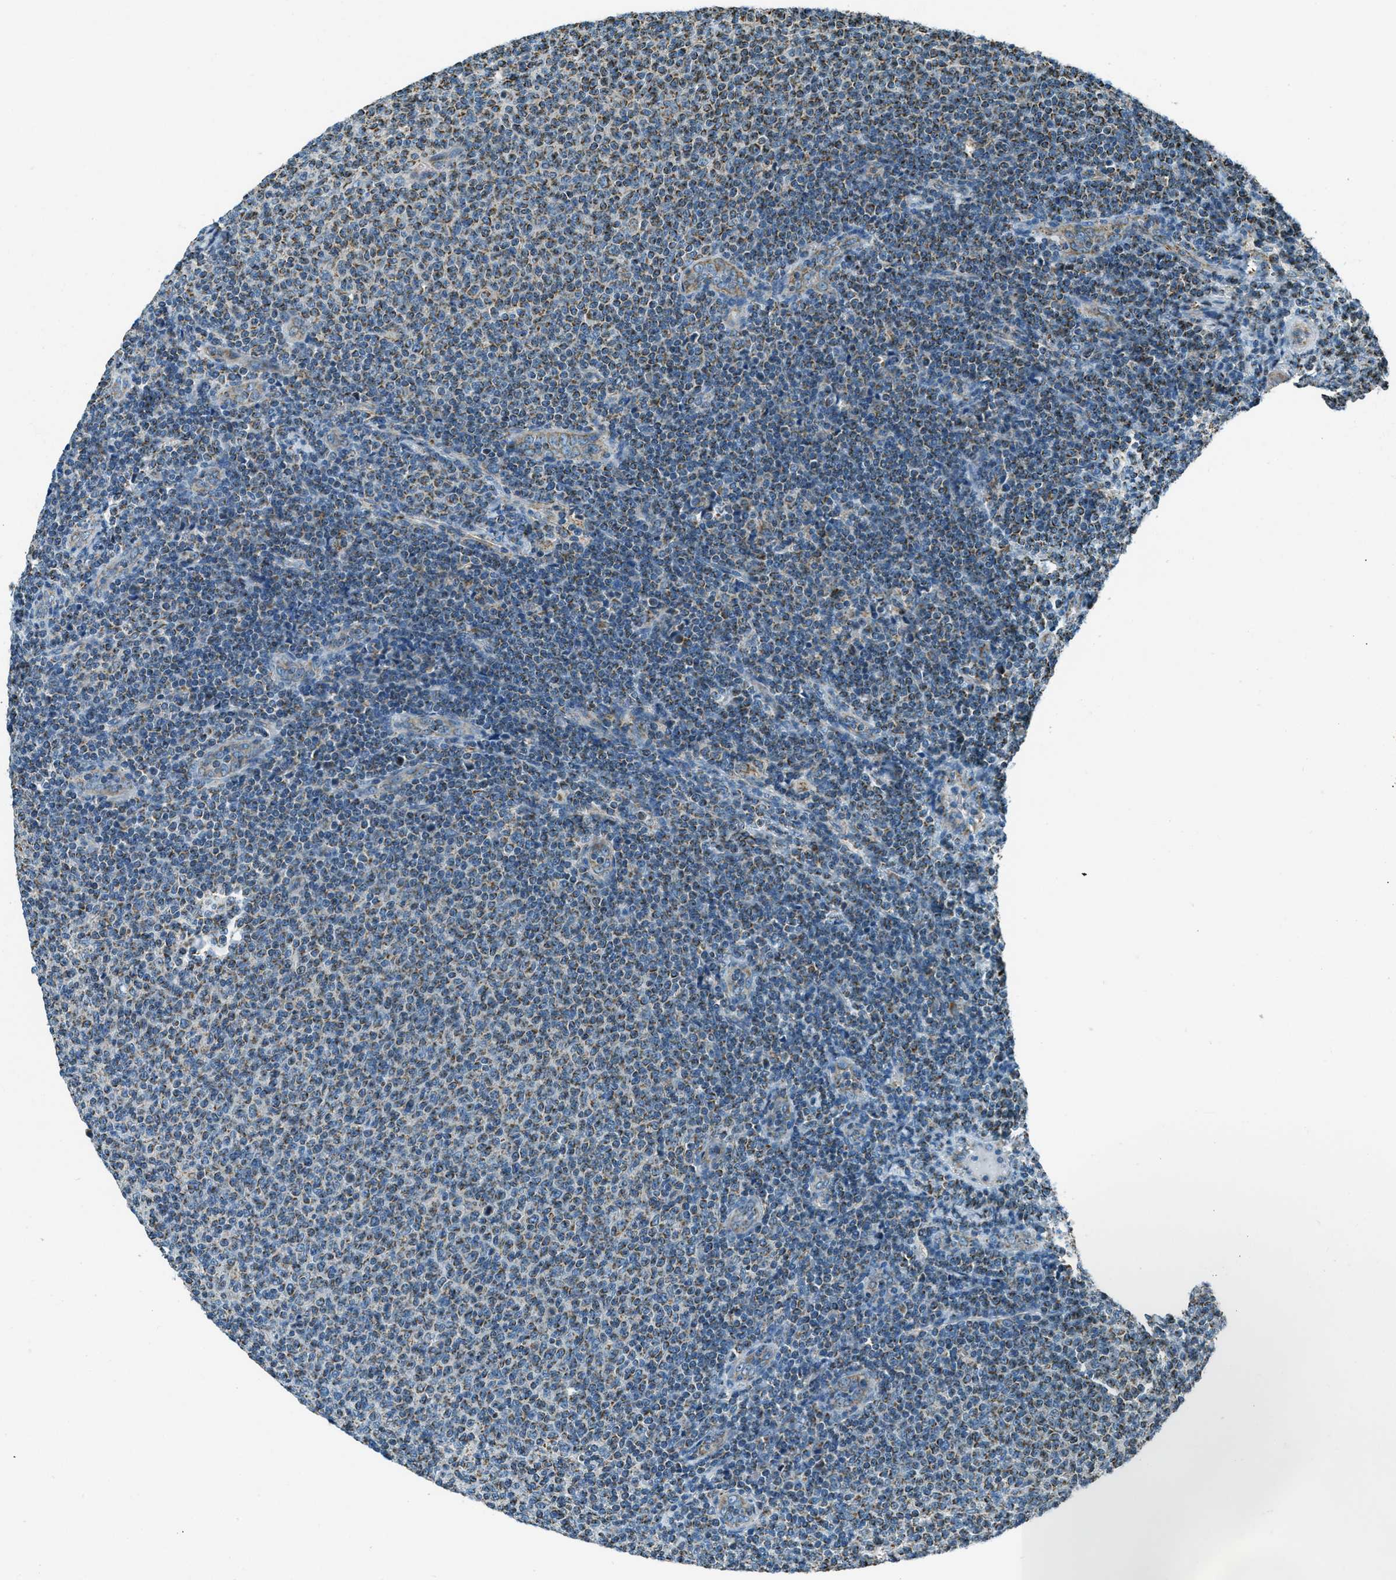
{"staining": {"intensity": "moderate", "quantity": "25%-75%", "location": "cytoplasmic/membranous"}, "tissue": "lymphoma", "cell_type": "Tumor cells", "image_type": "cancer", "snomed": [{"axis": "morphology", "description": "Malignant lymphoma, non-Hodgkin's type, Low grade"}, {"axis": "topography", "description": "Lymph node"}], "caption": "The photomicrograph shows immunohistochemical staining of lymphoma. There is moderate cytoplasmic/membranous staining is present in approximately 25%-75% of tumor cells.", "gene": "CHST15", "patient": {"sex": "male", "age": 66}}